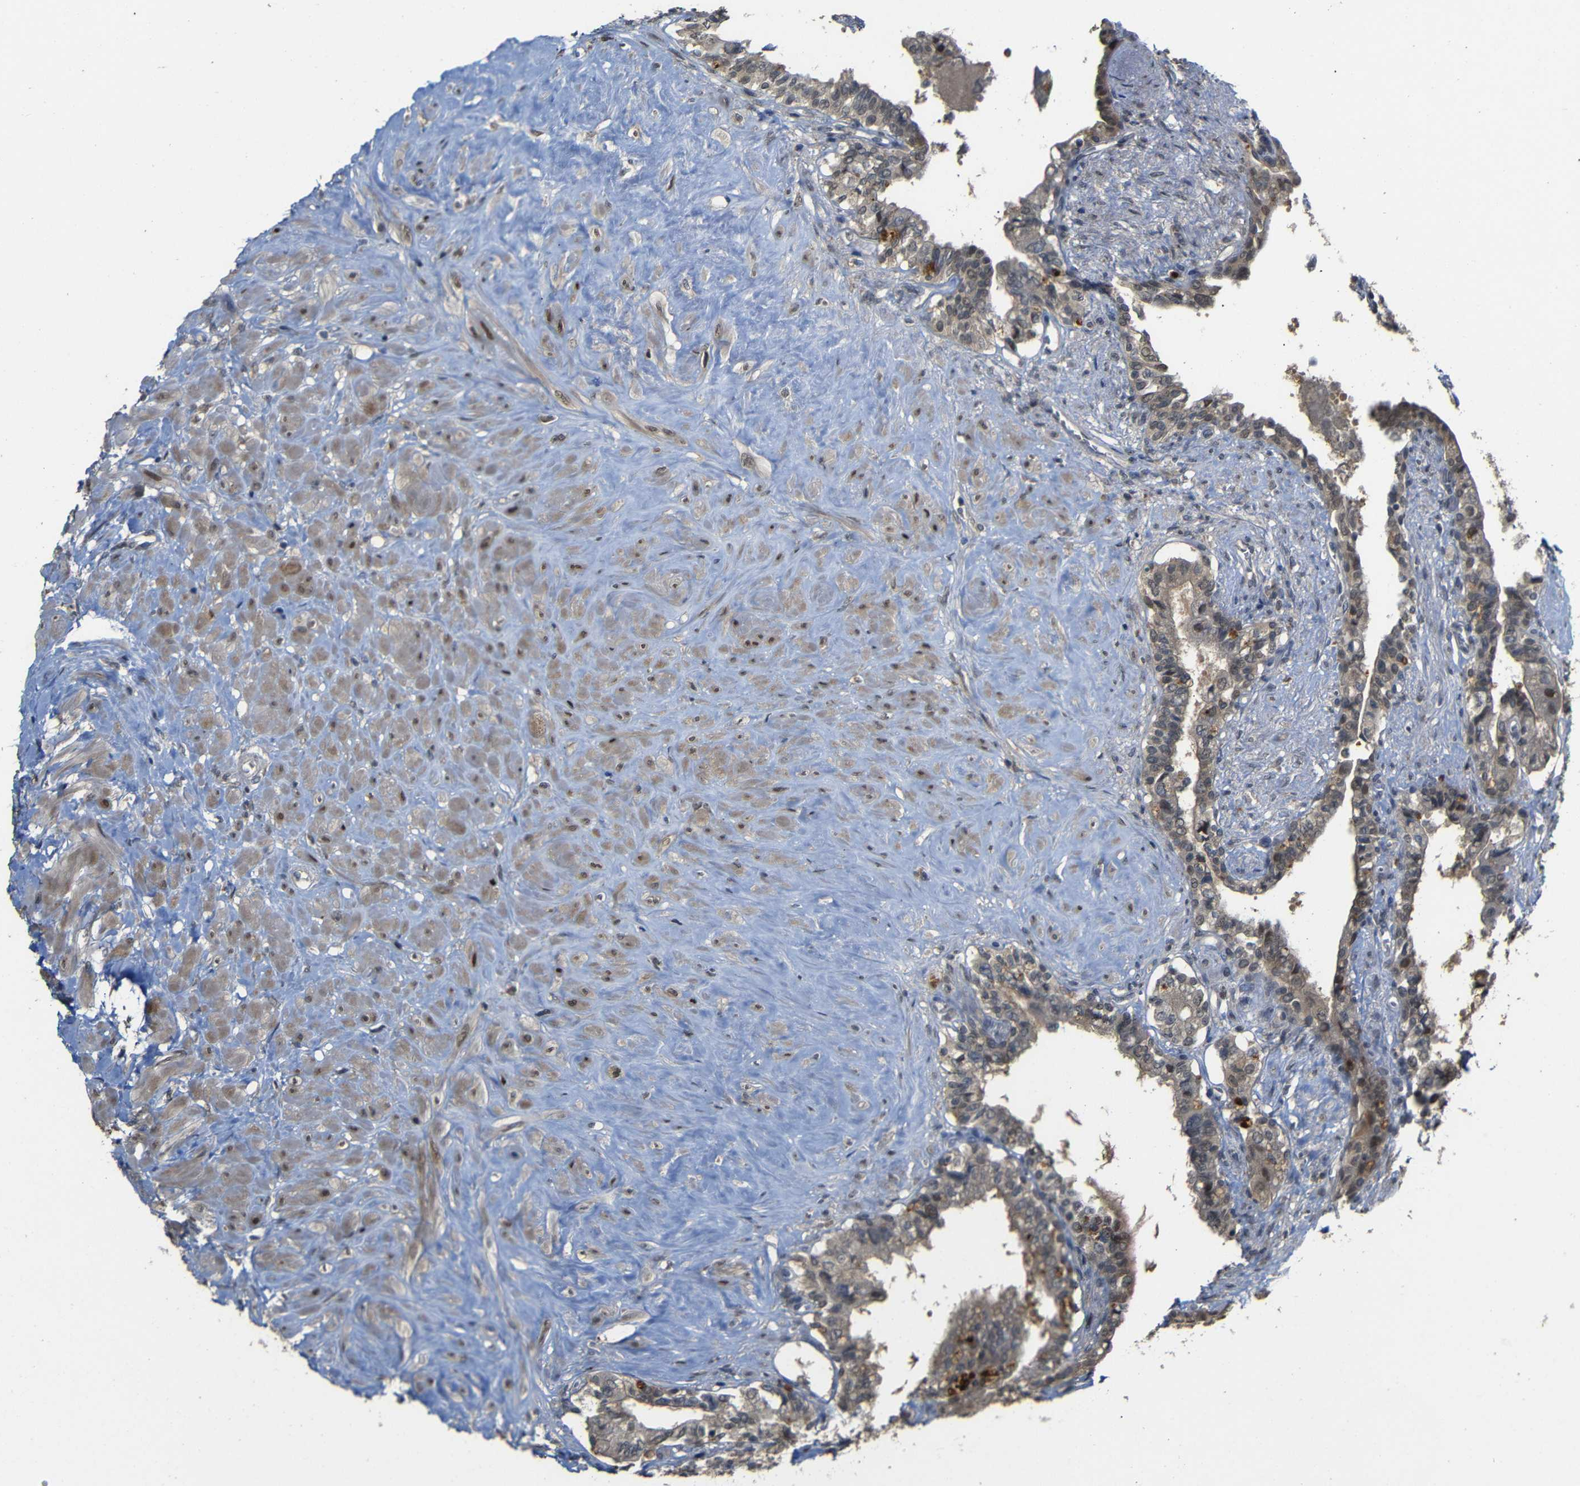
{"staining": {"intensity": "weak", "quantity": ">75%", "location": "cytoplasmic/membranous"}, "tissue": "seminal vesicle", "cell_type": "Glandular cells", "image_type": "normal", "snomed": [{"axis": "morphology", "description": "Normal tissue, NOS"}, {"axis": "topography", "description": "Seminal veicle"}], "caption": "IHC (DAB (3,3'-diaminobenzidine)) staining of unremarkable seminal vesicle exhibits weak cytoplasmic/membranous protein staining in approximately >75% of glandular cells.", "gene": "ATG12", "patient": {"sex": "male", "age": 63}}